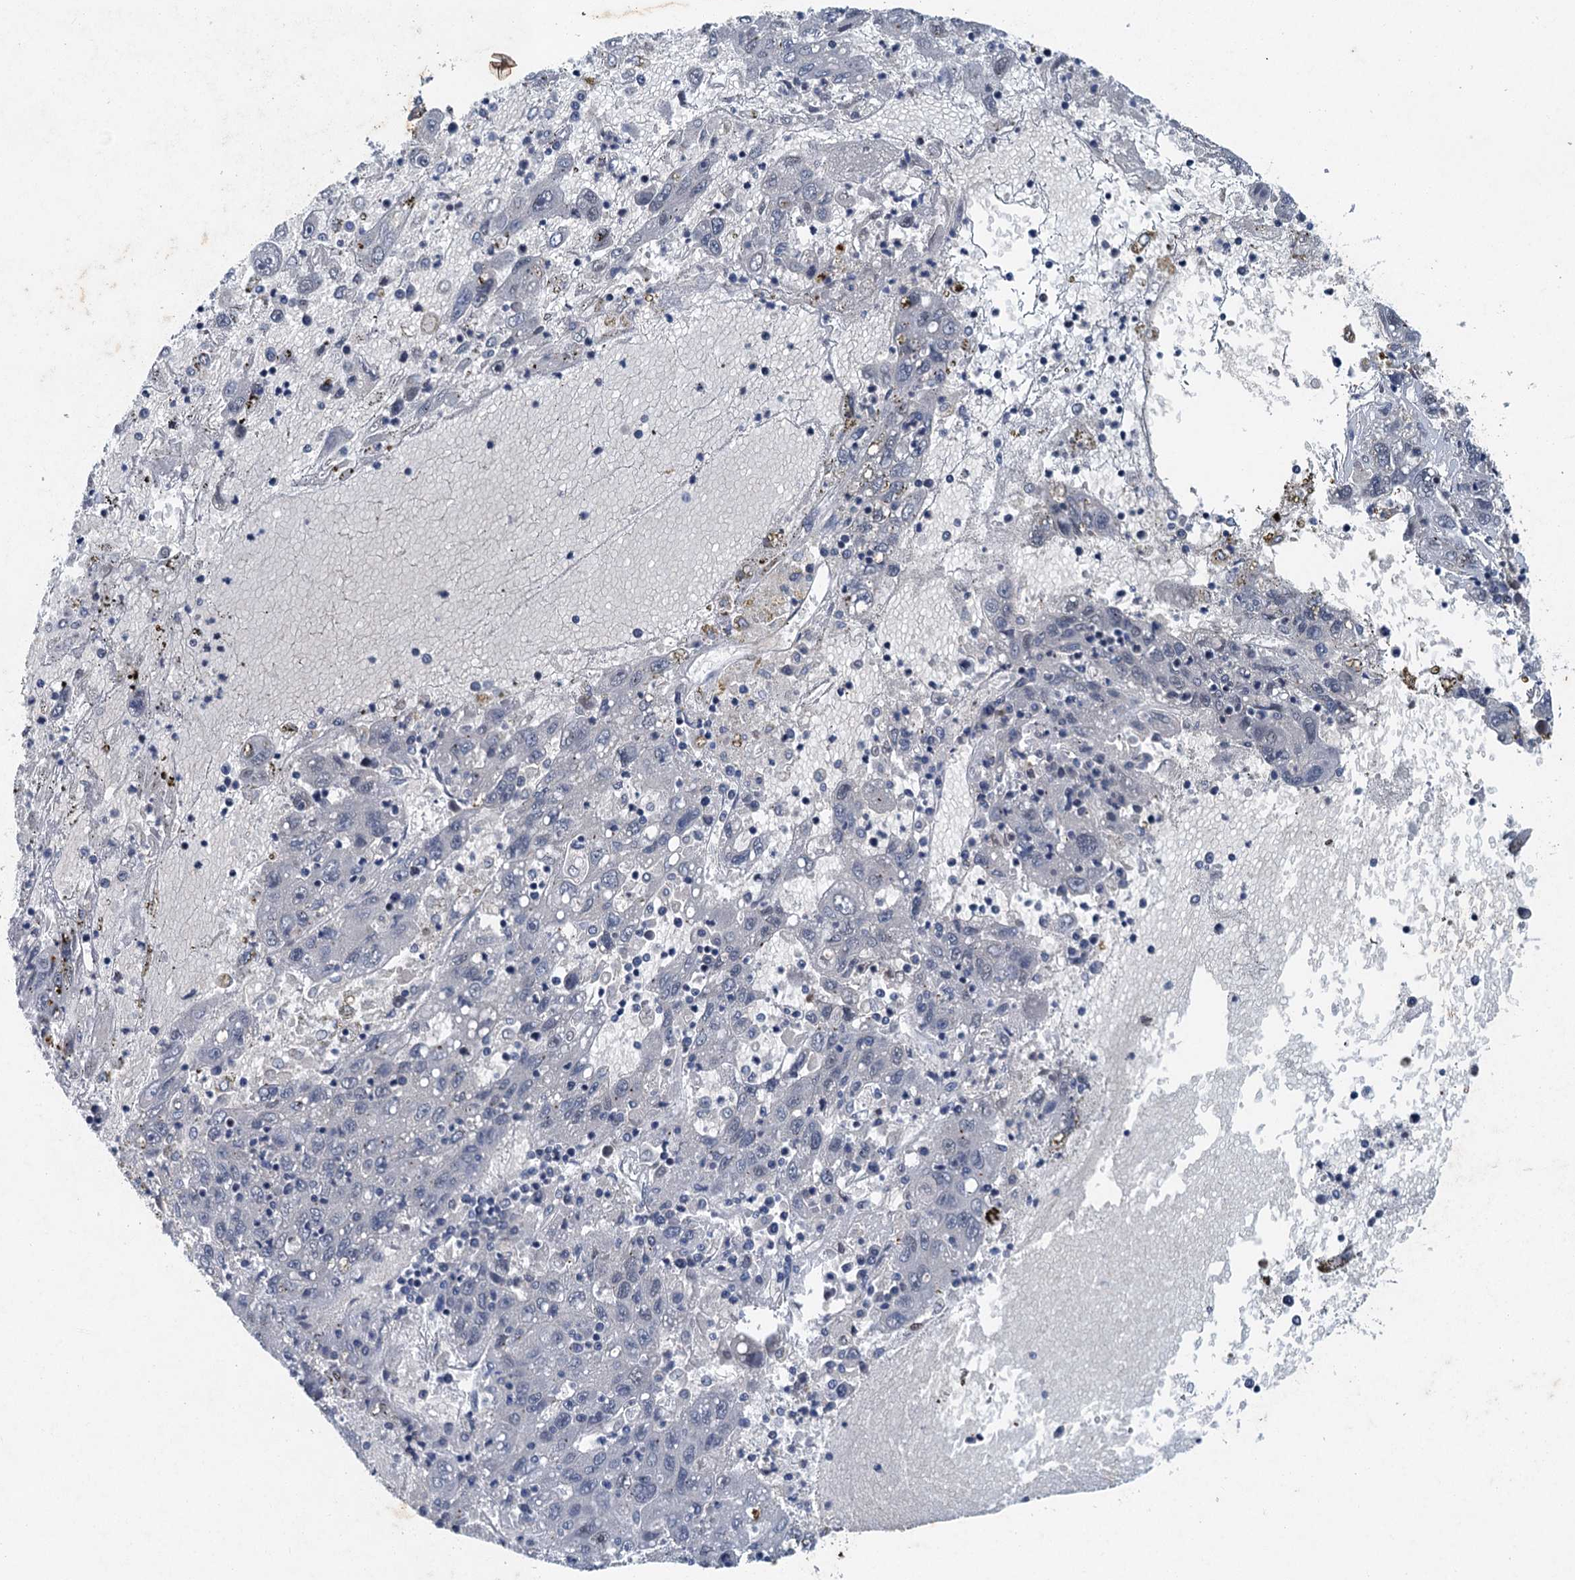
{"staining": {"intensity": "weak", "quantity": "<25%", "location": "nuclear"}, "tissue": "liver cancer", "cell_type": "Tumor cells", "image_type": "cancer", "snomed": [{"axis": "morphology", "description": "Carcinoma, Hepatocellular, NOS"}, {"axis": "topography", "description": "Liver"}], "caption": "IHC micrograph of human liver hepatocellular carcinoma stained for a protein (brown), which reveals no positivity in tumor cells.", "gene": "CSTF3", "patient": {"sex": "male", "age": 49}}